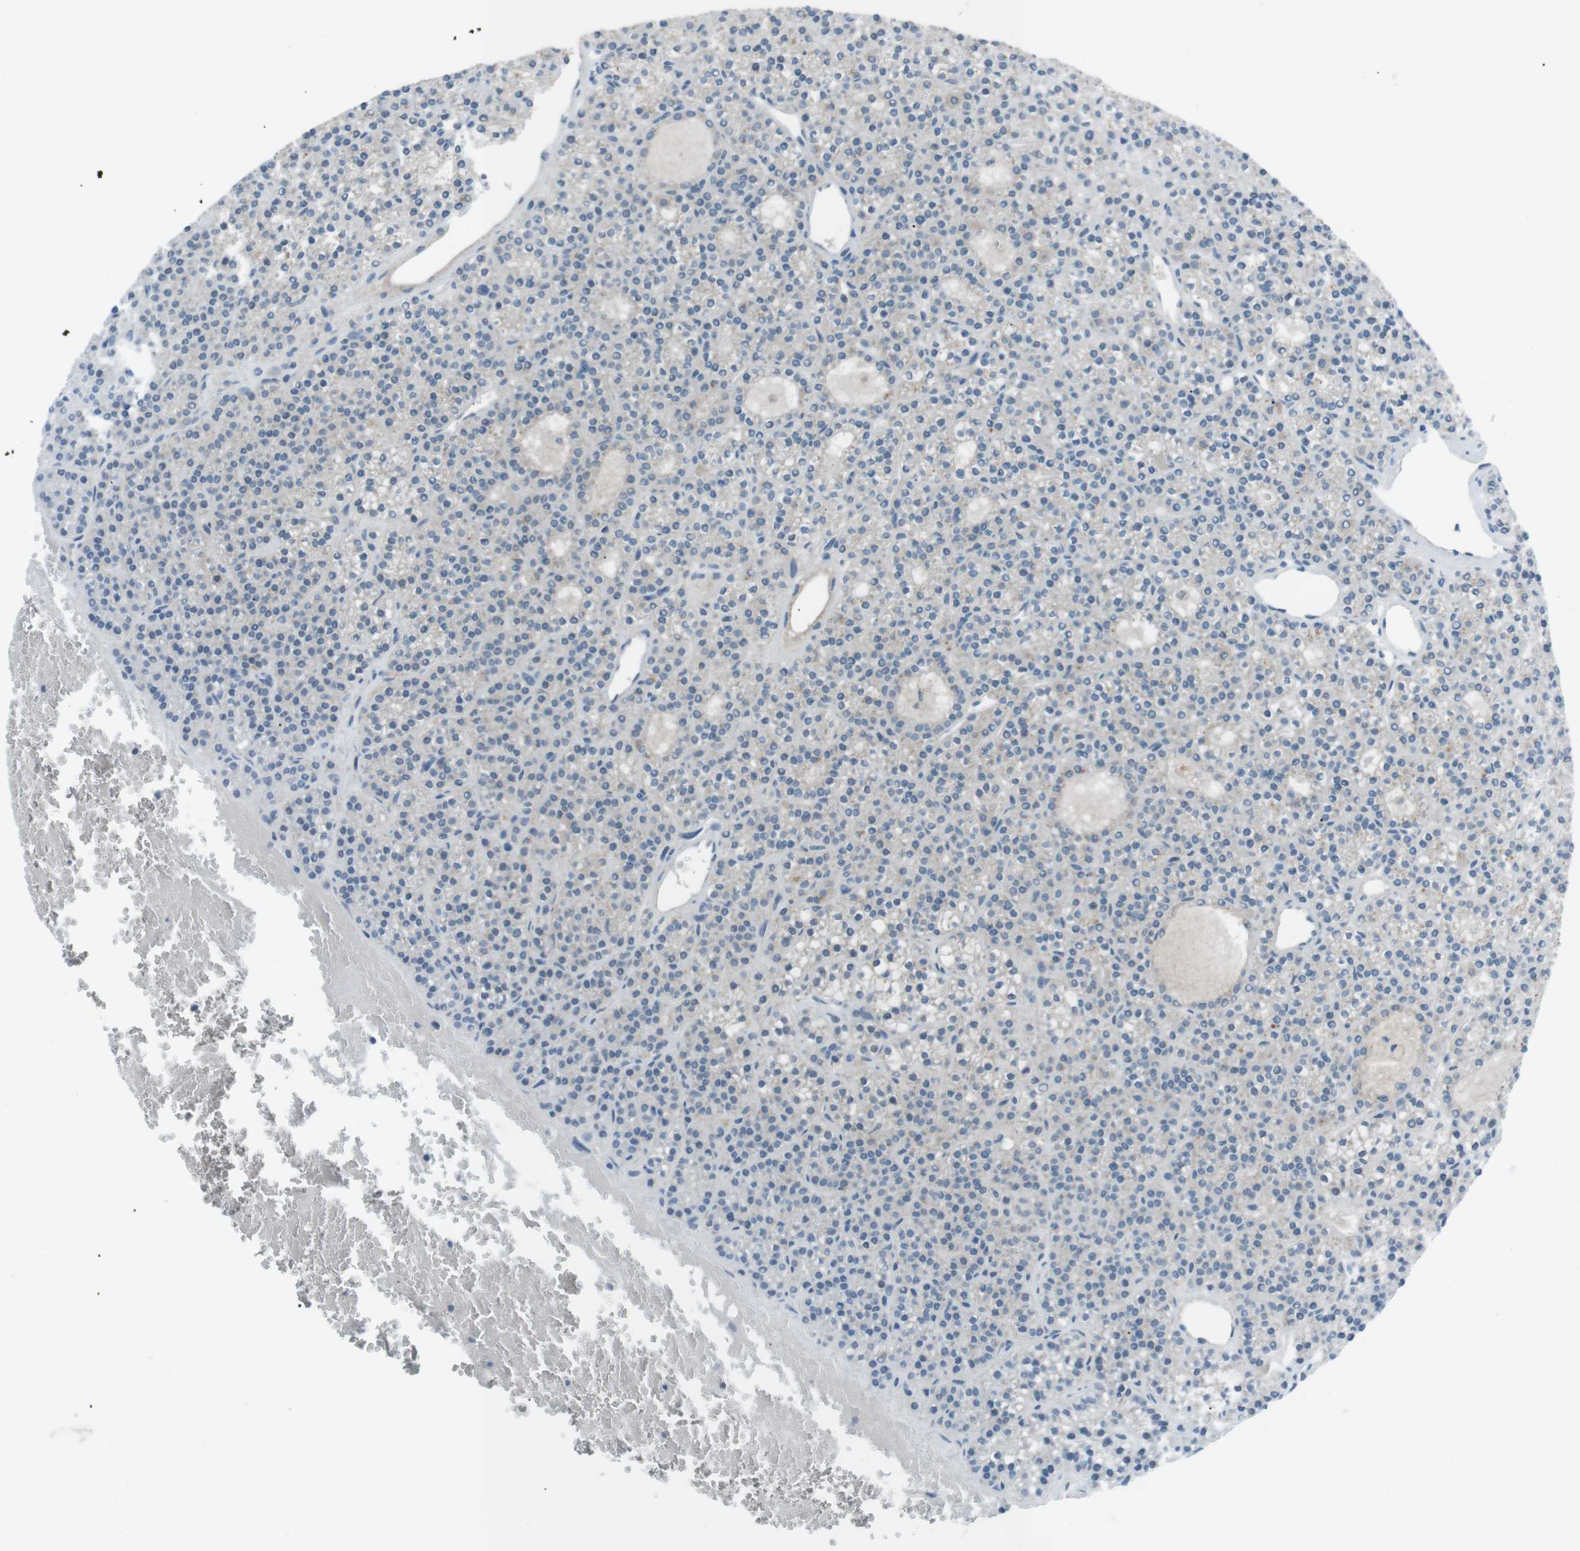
{"staining": {"intensity": "weak", "quantity": "25%-75%", "location": "cytoplasmic/membranous"}, "tissue": "parathyroid gland", "cell_type": "Glandular cells", "image_type": "normal", "snomed": [{"axis": "morphology", "description": "Normal tissue, NOS"}, {"axis": "morphology", "description": "Adenoma, NOS"}, {"axis": "topography", "description": "Parathyroid gland"}], "caption": "Immunohistochemical staining of benign parathyroid gland shows low levels of weak cytoplasmic/membranous positivity in about 25%-75% of glandular cells. The staining was performed using DAB (3,3'-diaminobenzidine), with brown indicating positive protein expression. Nuclei are stained blue with hematoxylin.", "gene": "FCRLA", "patient": {"sex": "female", "age": 64}}